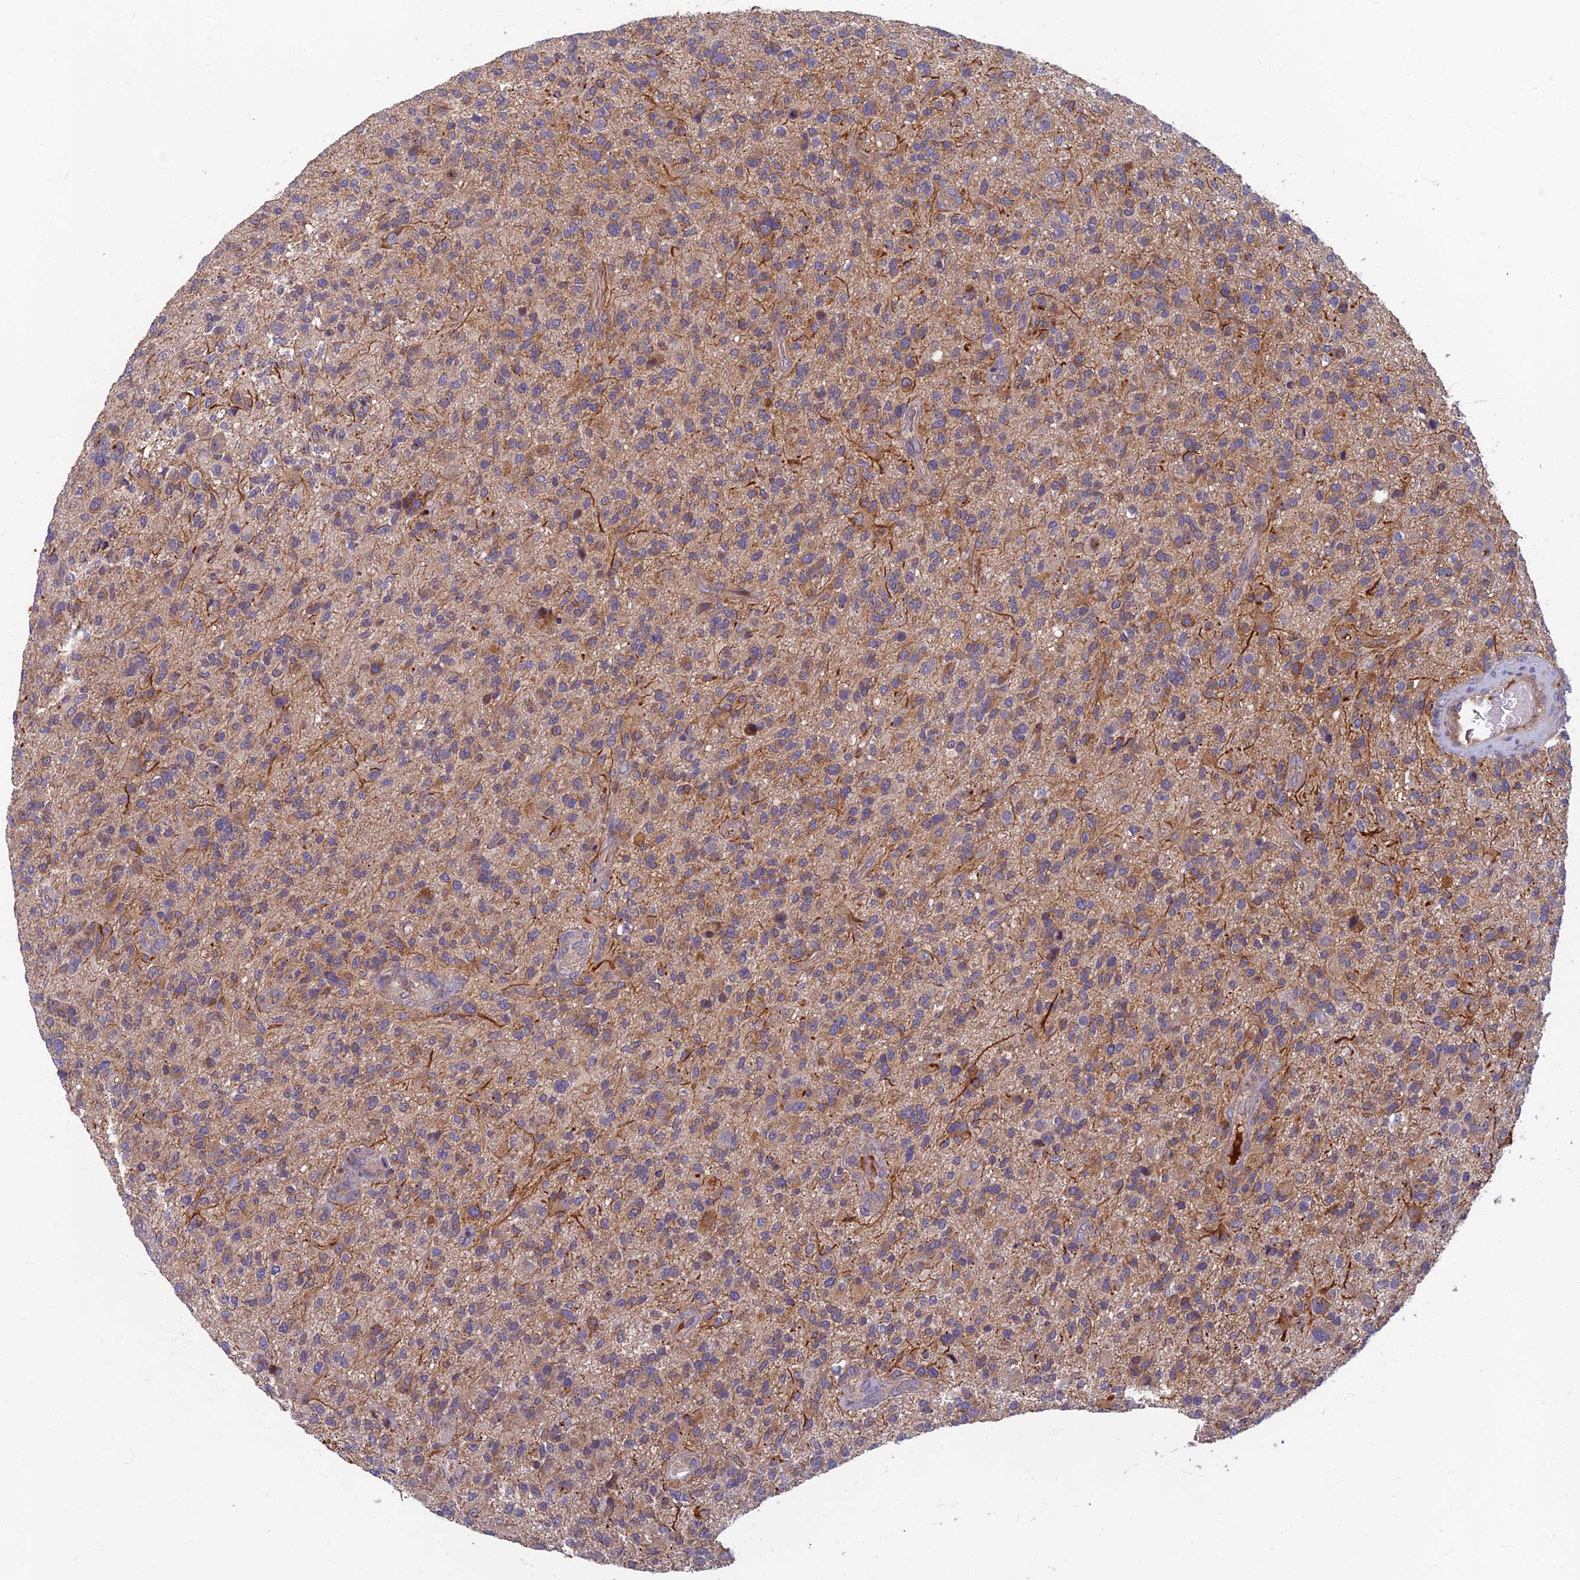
{"staining": {"intensity": "moderate", "quantity": "<25%", "location": "cytoplasmic/membranous"}, "tissue": "glioma", "cell_type": "Tumor cells", "image_type": "cancer", "snomed": [{"axis": "morphology", "description": "Glioma, malignant, High grade"}, {"axis": "topography", "description": "Brain"}], "caption": "Brown immunohistochemical staining in human high-grade glioma (malignant) demonstrates moderate cytoplasmic/membranous staining in about <25% of tumor cells.", "gene": "SOGA1", "patient": {"sex": "male", "age": 47}}